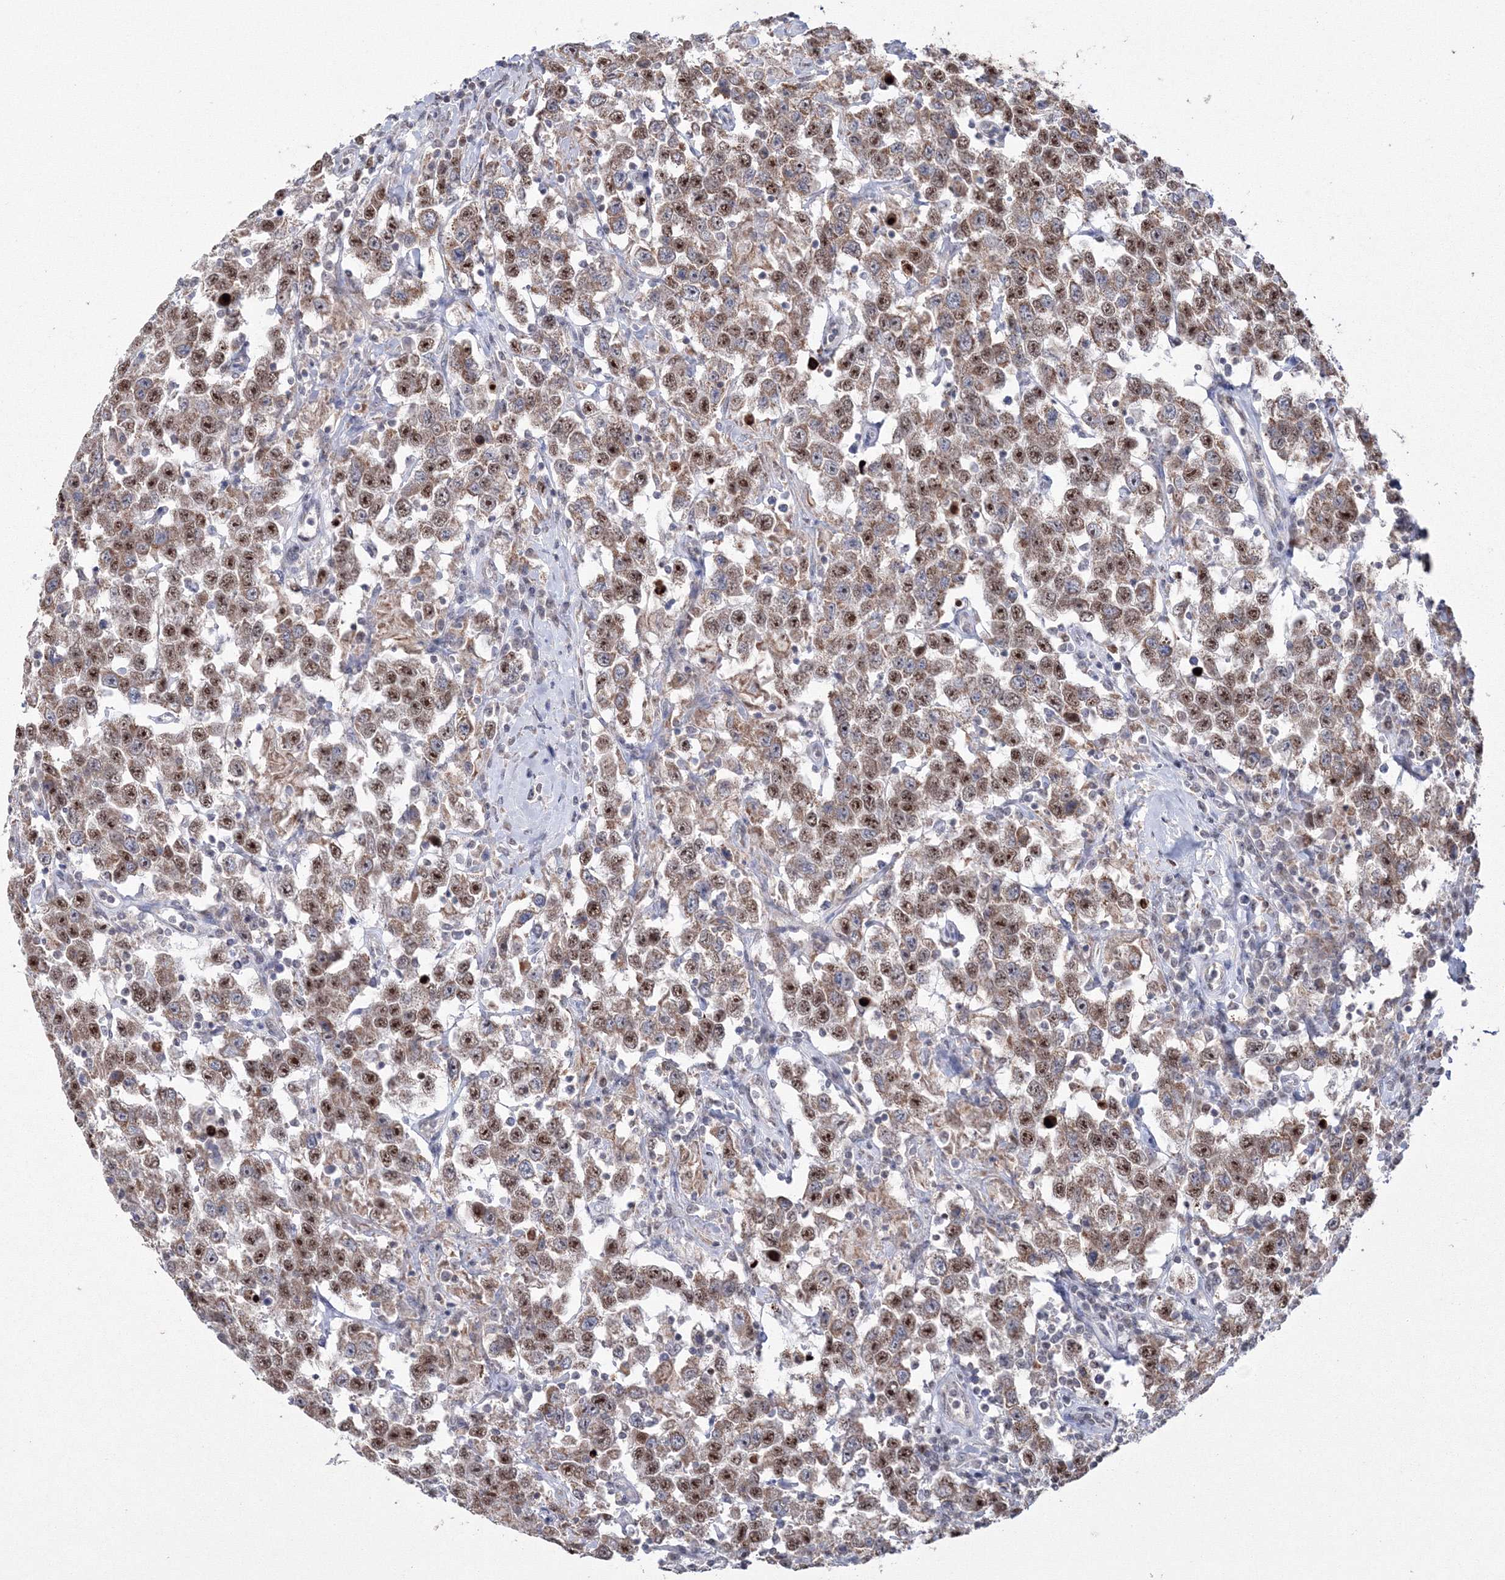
{"staining": {"intensity": "moderate", "quantity": ">75%", "location": "cytoplasmic/membranous,nuclear"}, "tissue": "testis cancer", "cell_type": "Tumor cells", "image_type": "cancer", "snomed": [{"axis": "morphology", "description": "Seminoma, NOS"}, {"axis": "topography", "description": "Testis"}], "caption": "IHC photomicrograph of testis seminoma stained for a protein (brown), which shows medium levels of moderate cytoplasmic/membranous and nuclear expression in approximately >75% of tumor cells.", "gene": "GRSF1", "patient": {"sex": "male", "age": 41}}